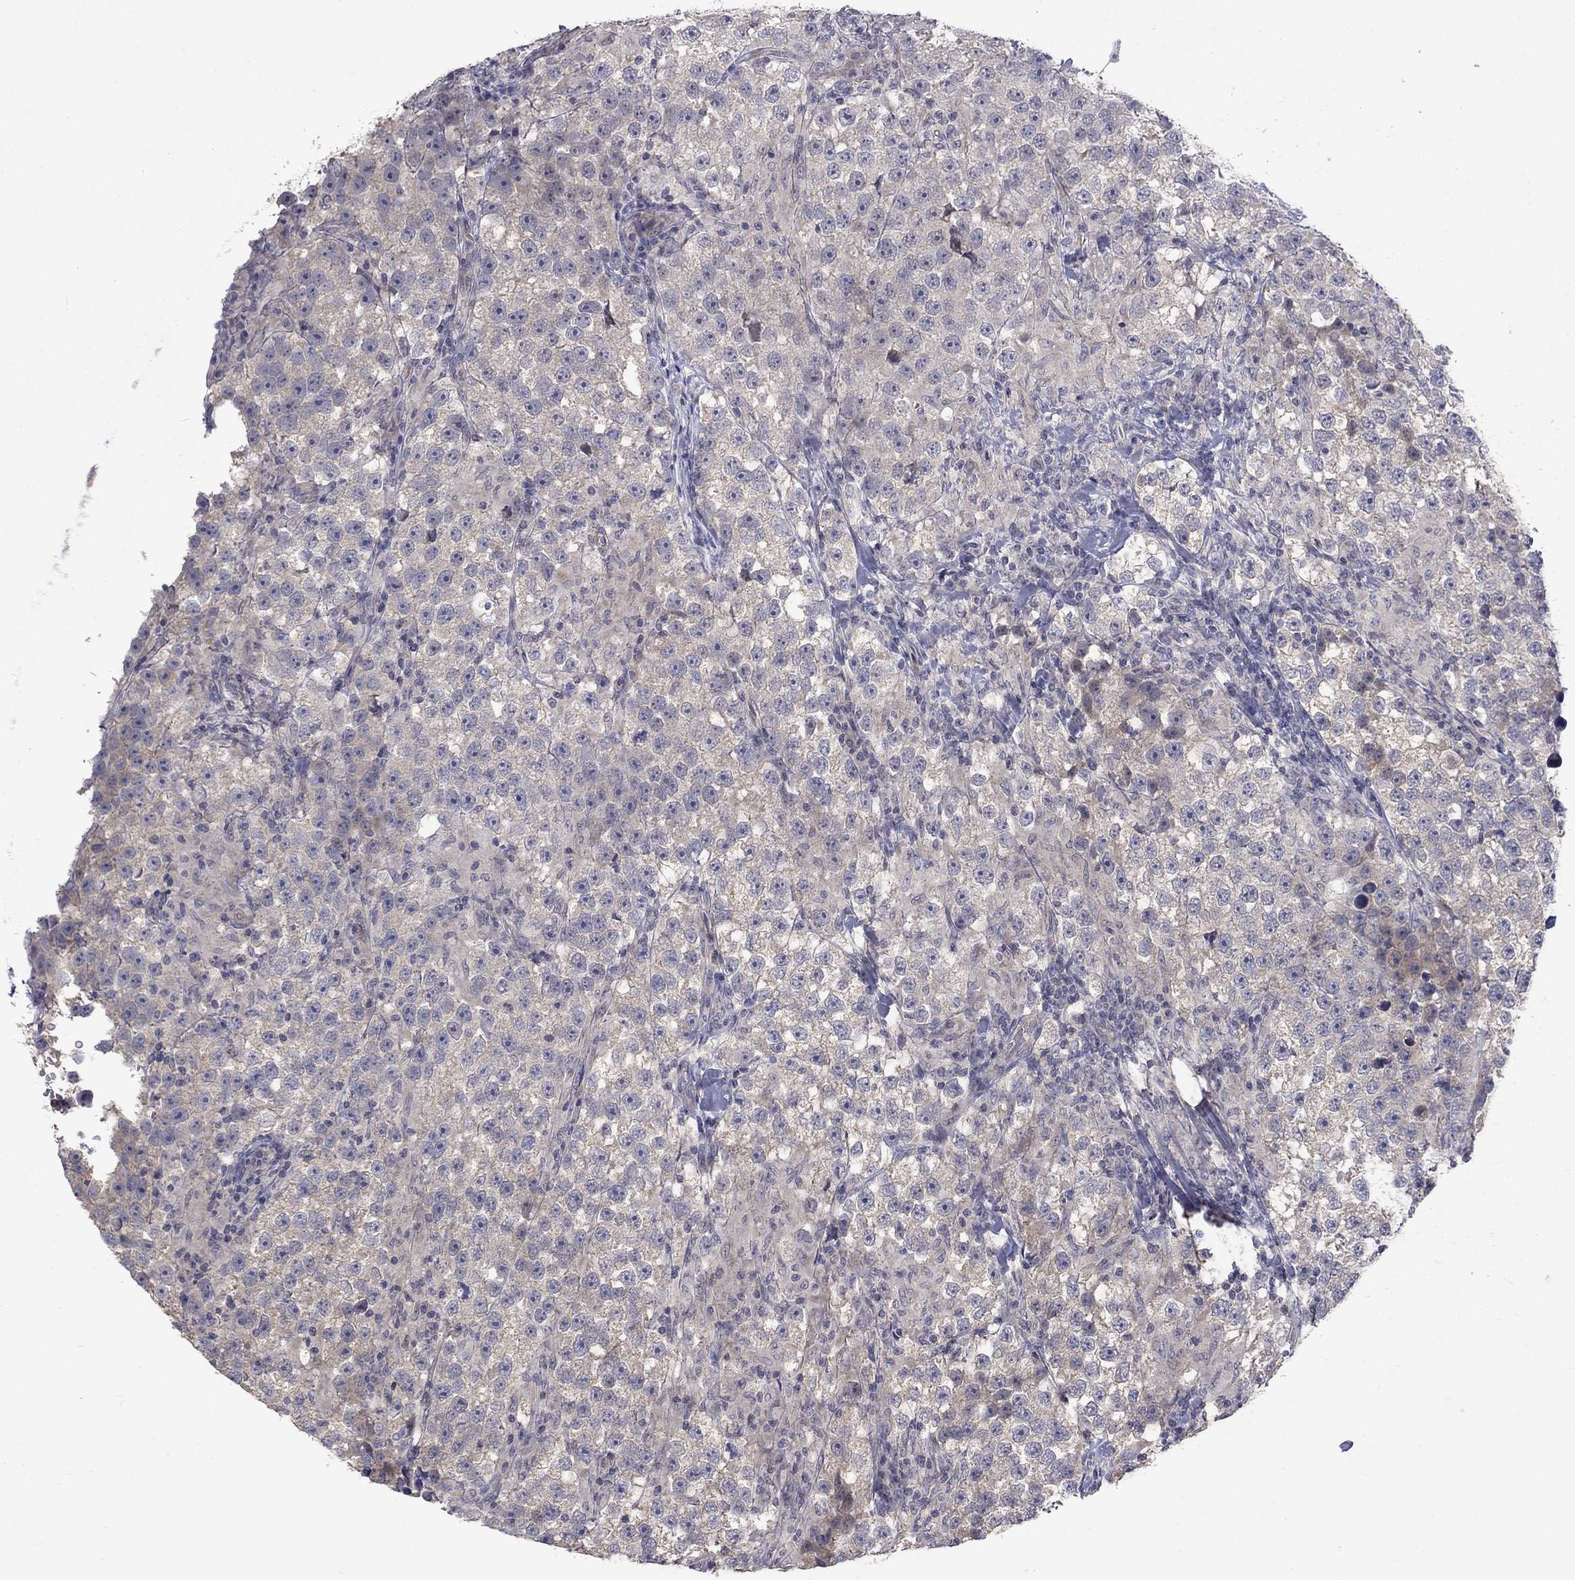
{"staining": {"intensity": "negative", "quantity": "none", "location": "none"}, "tissue": "testis cancer", "cell_type": "Tumor cells", "image_type": "cancer", "snomed": [{"axis": "morphology", "description": "Seminoma, NOS"}, {"axis": "topography", "description": "Testis"}], "caption": "Immunohistochemistry (IHC) of testis cancer displays no positivity in tumor cells.", "gene": "SLC39A14", "patient": {"sex": "male", "age": 46}}